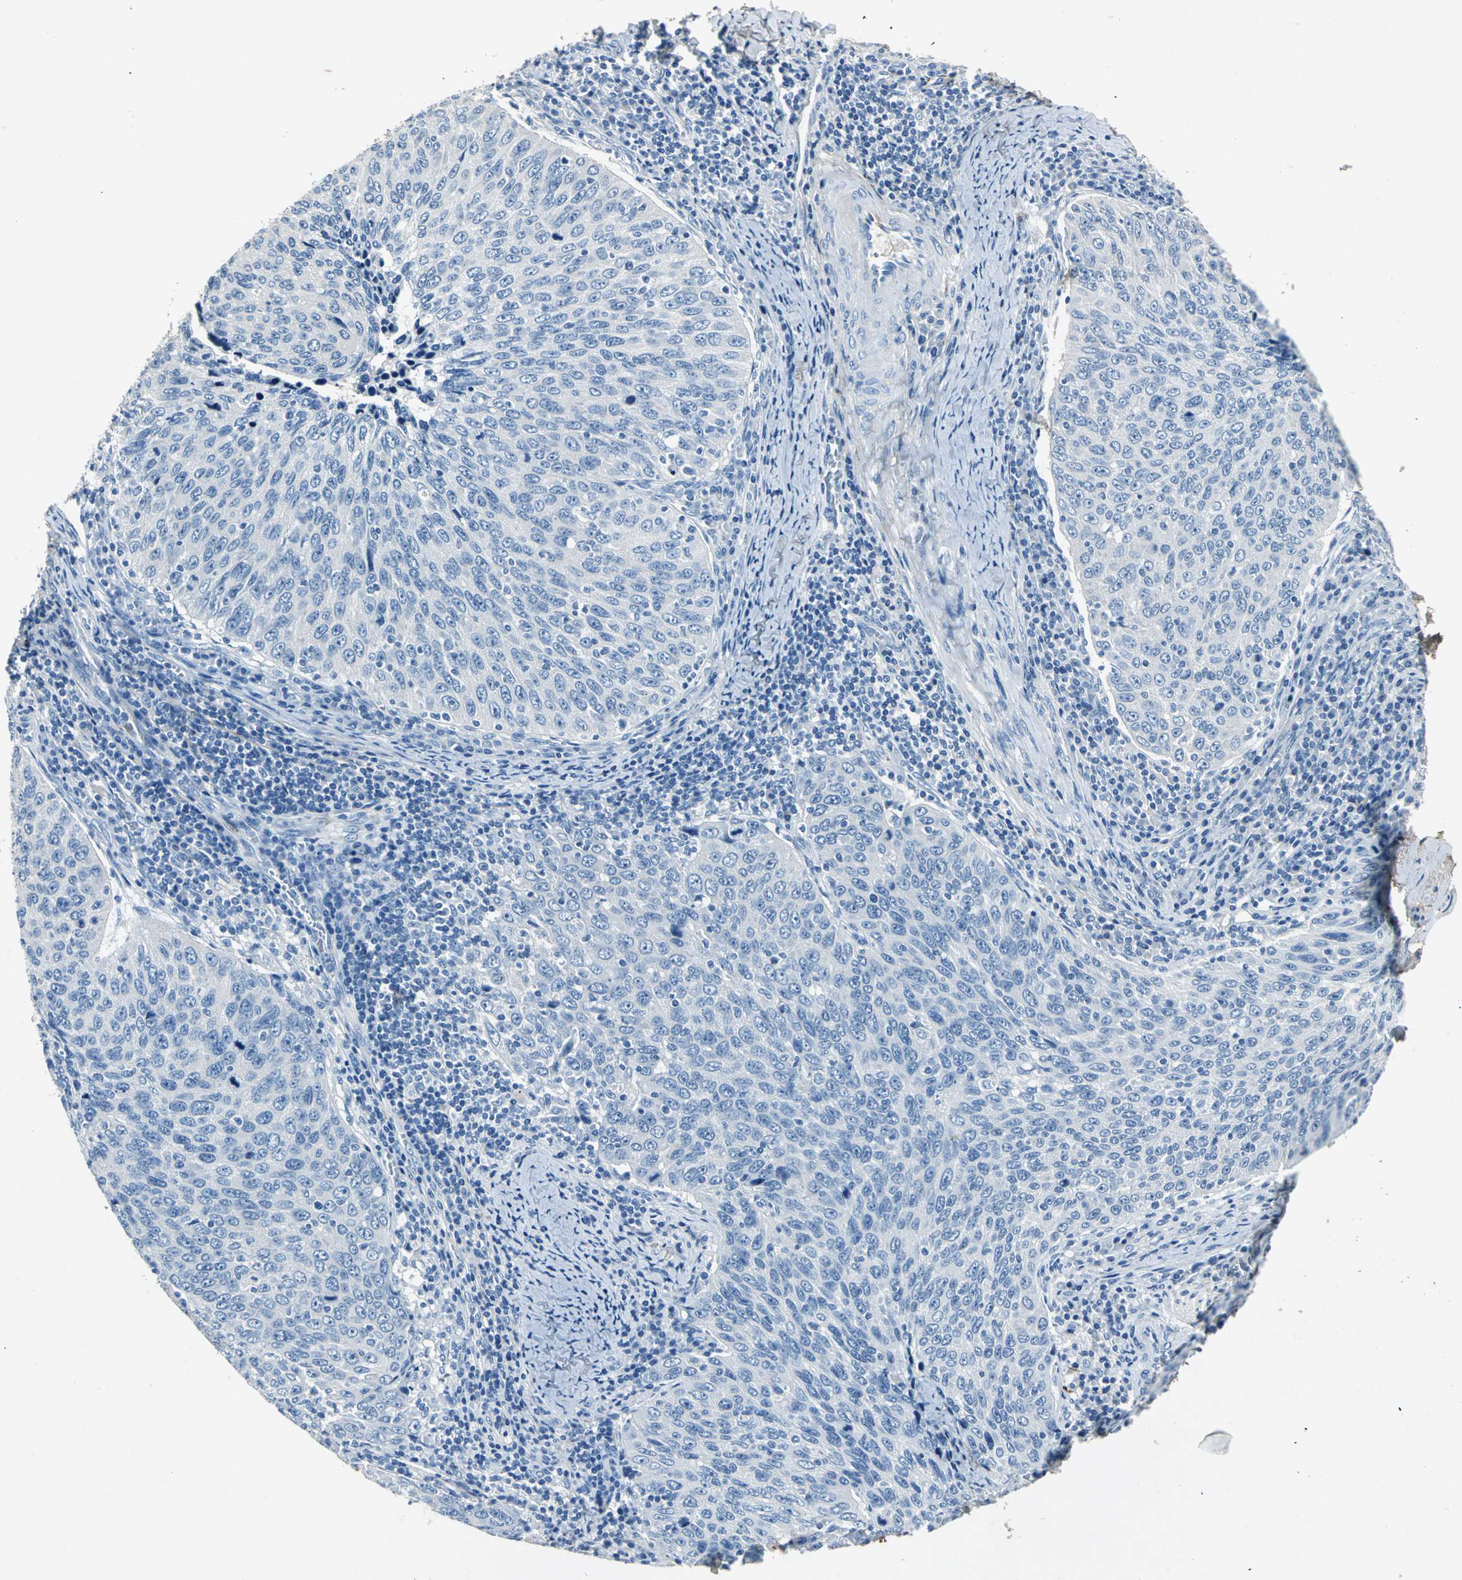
{"staining": {"intensity": "negative", "quantity": "none", "location": "none"}, "tissue": "cervical cancer", "cell_type": "Tumor cells", "image_type": "cancer", "snomed": [{"axis": "morphology", "description": "Squamous cell carcinoma, NOS"}, {"axis": "topography", "description": "Cervix"}], "caption": "Immunohistochemistry of cervical cancer shows no staining in tumor cells.", "gene": "EFNB3", "patient": {"sex": "female", "age": 53}}